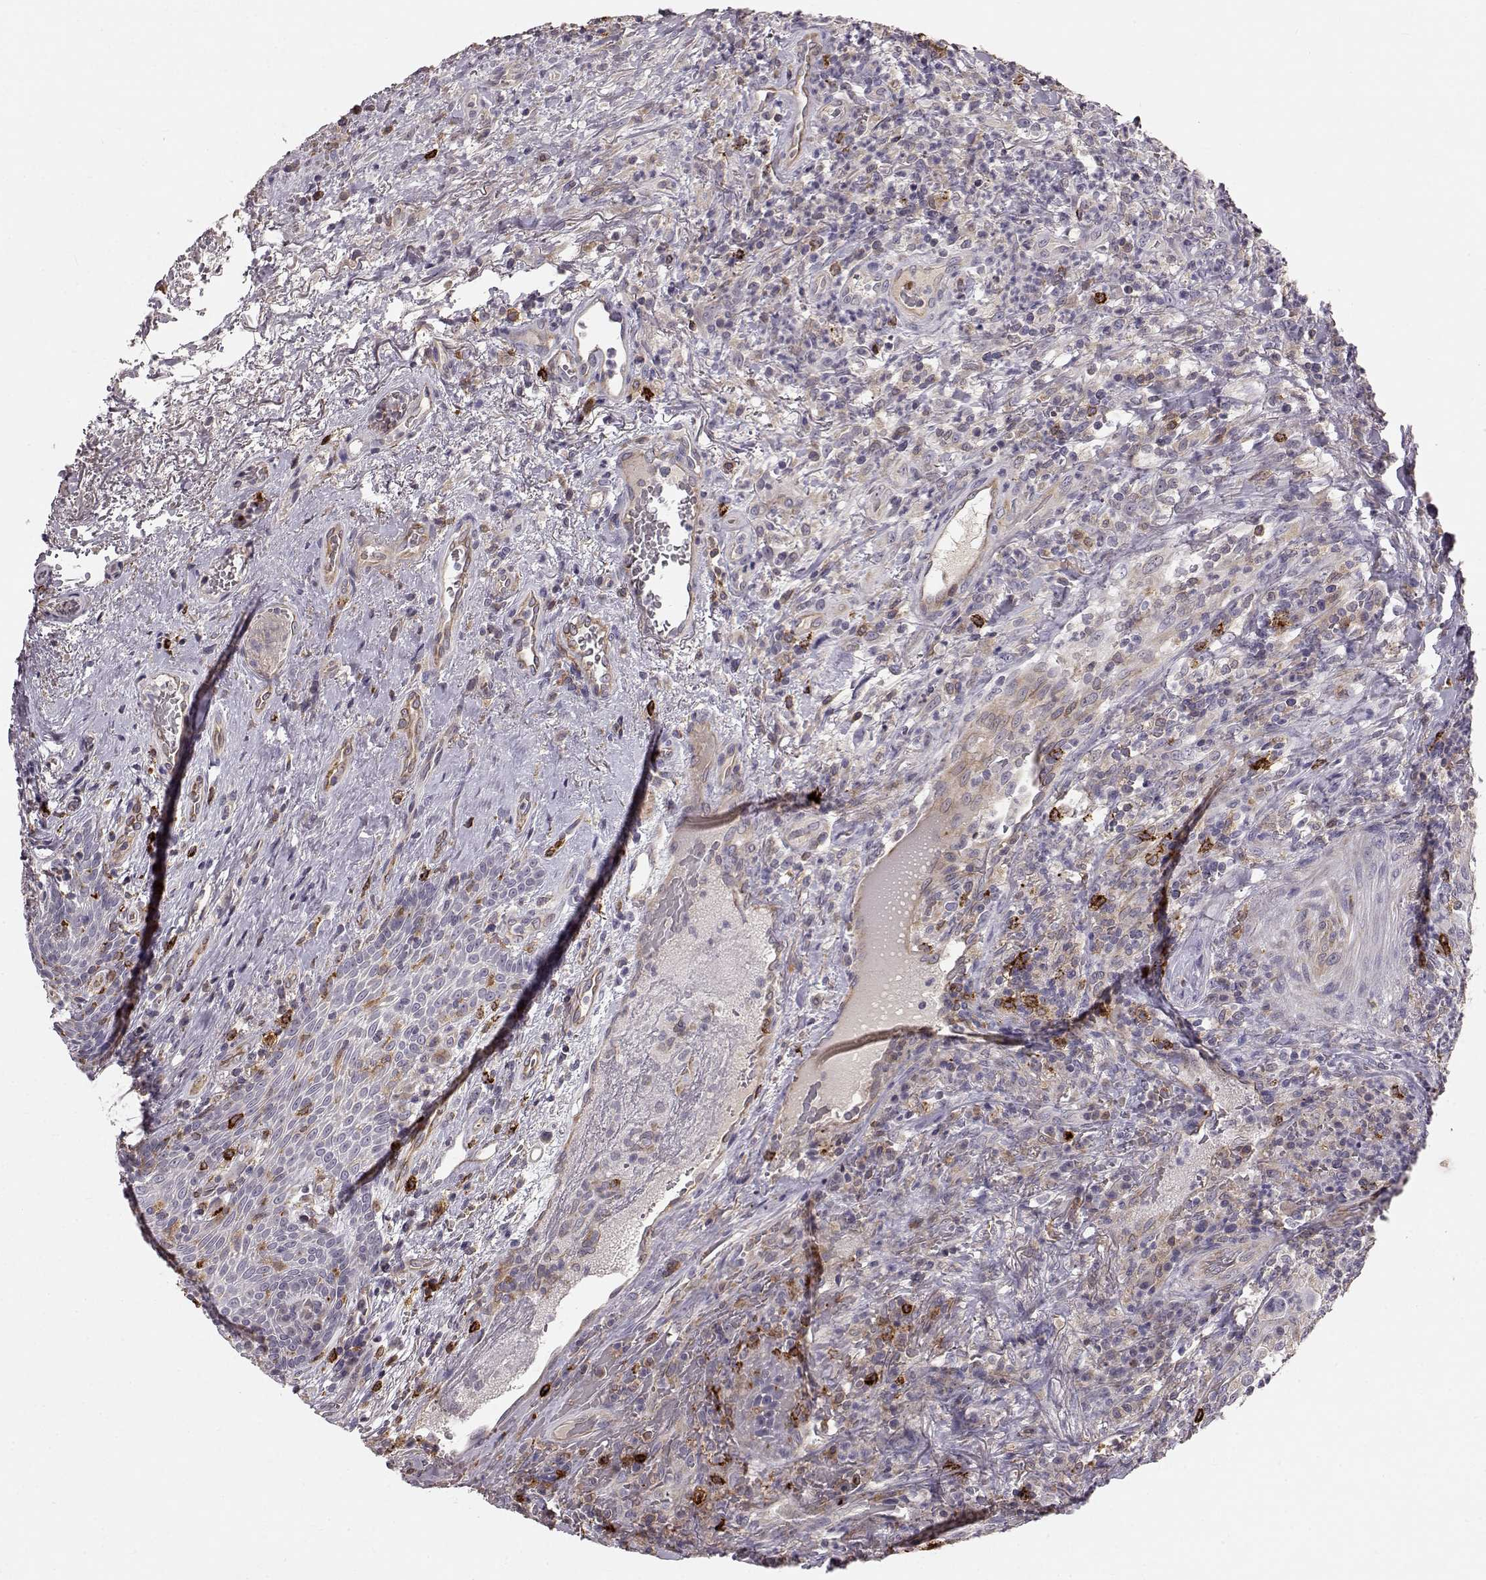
{"staining": {"intensity": "negative", "quantity": "none", "location": "none"}, "tissue": "head and neck cancer", "cell_type": "Tumor cells", "image_type": "cancer", "snomed": [{"axis": "morphology", "description": "Squamous cell carcinoma, NOS"}, {"axis": "topography", "description": "Head-Neck"}], "caption": "This photomicrograph is of squamous cell carcinoma (head and neck) stained with immunohistochemistry to label a protein in brown with the nuclei are counter-stained blue. There is no staining in tumor cells.", "gene": "CCNF", "patient": {"sex": "male", "age": 69}}